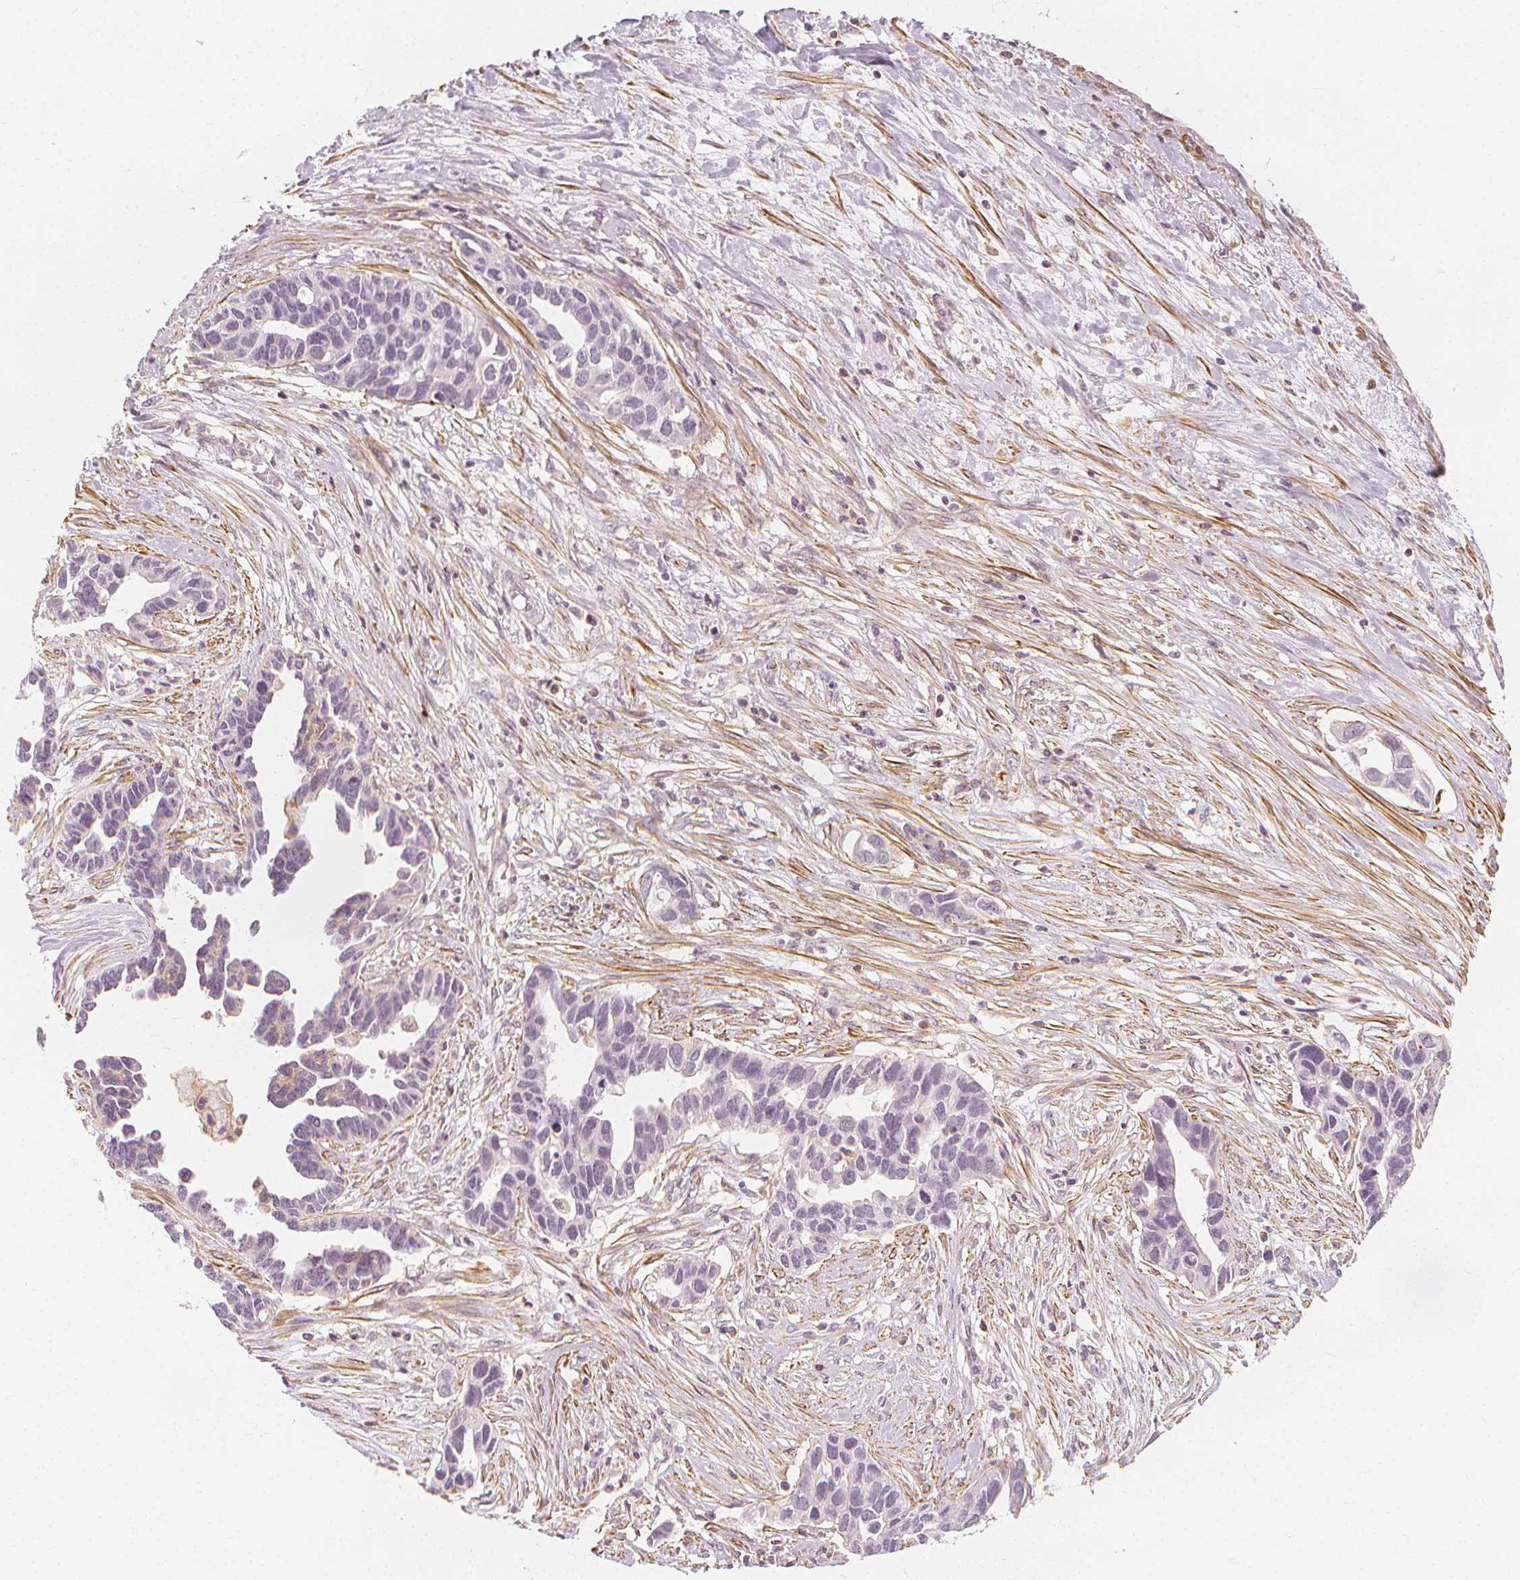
{"staining": {"intensity": "negative", "quantity": "none", "location": "none"}, "tissue": "ovarian cancer", "cell_type": "Tumor cells", "image_type": "cancer", "snomed": [{"axis": "morphology", "description": "Cystadenocarcinoma, serous, NOS"}, {"axis": "topography", "description": "Ovary"}], "caption": "Human serous cystadenocarcinoma (ovarian) stained for a protein using immunohistochemistry (IHC) shows no expression in tumor cells.", "gene": "ARHGAP26", "patient": {"sex": "female", "age": 54}}